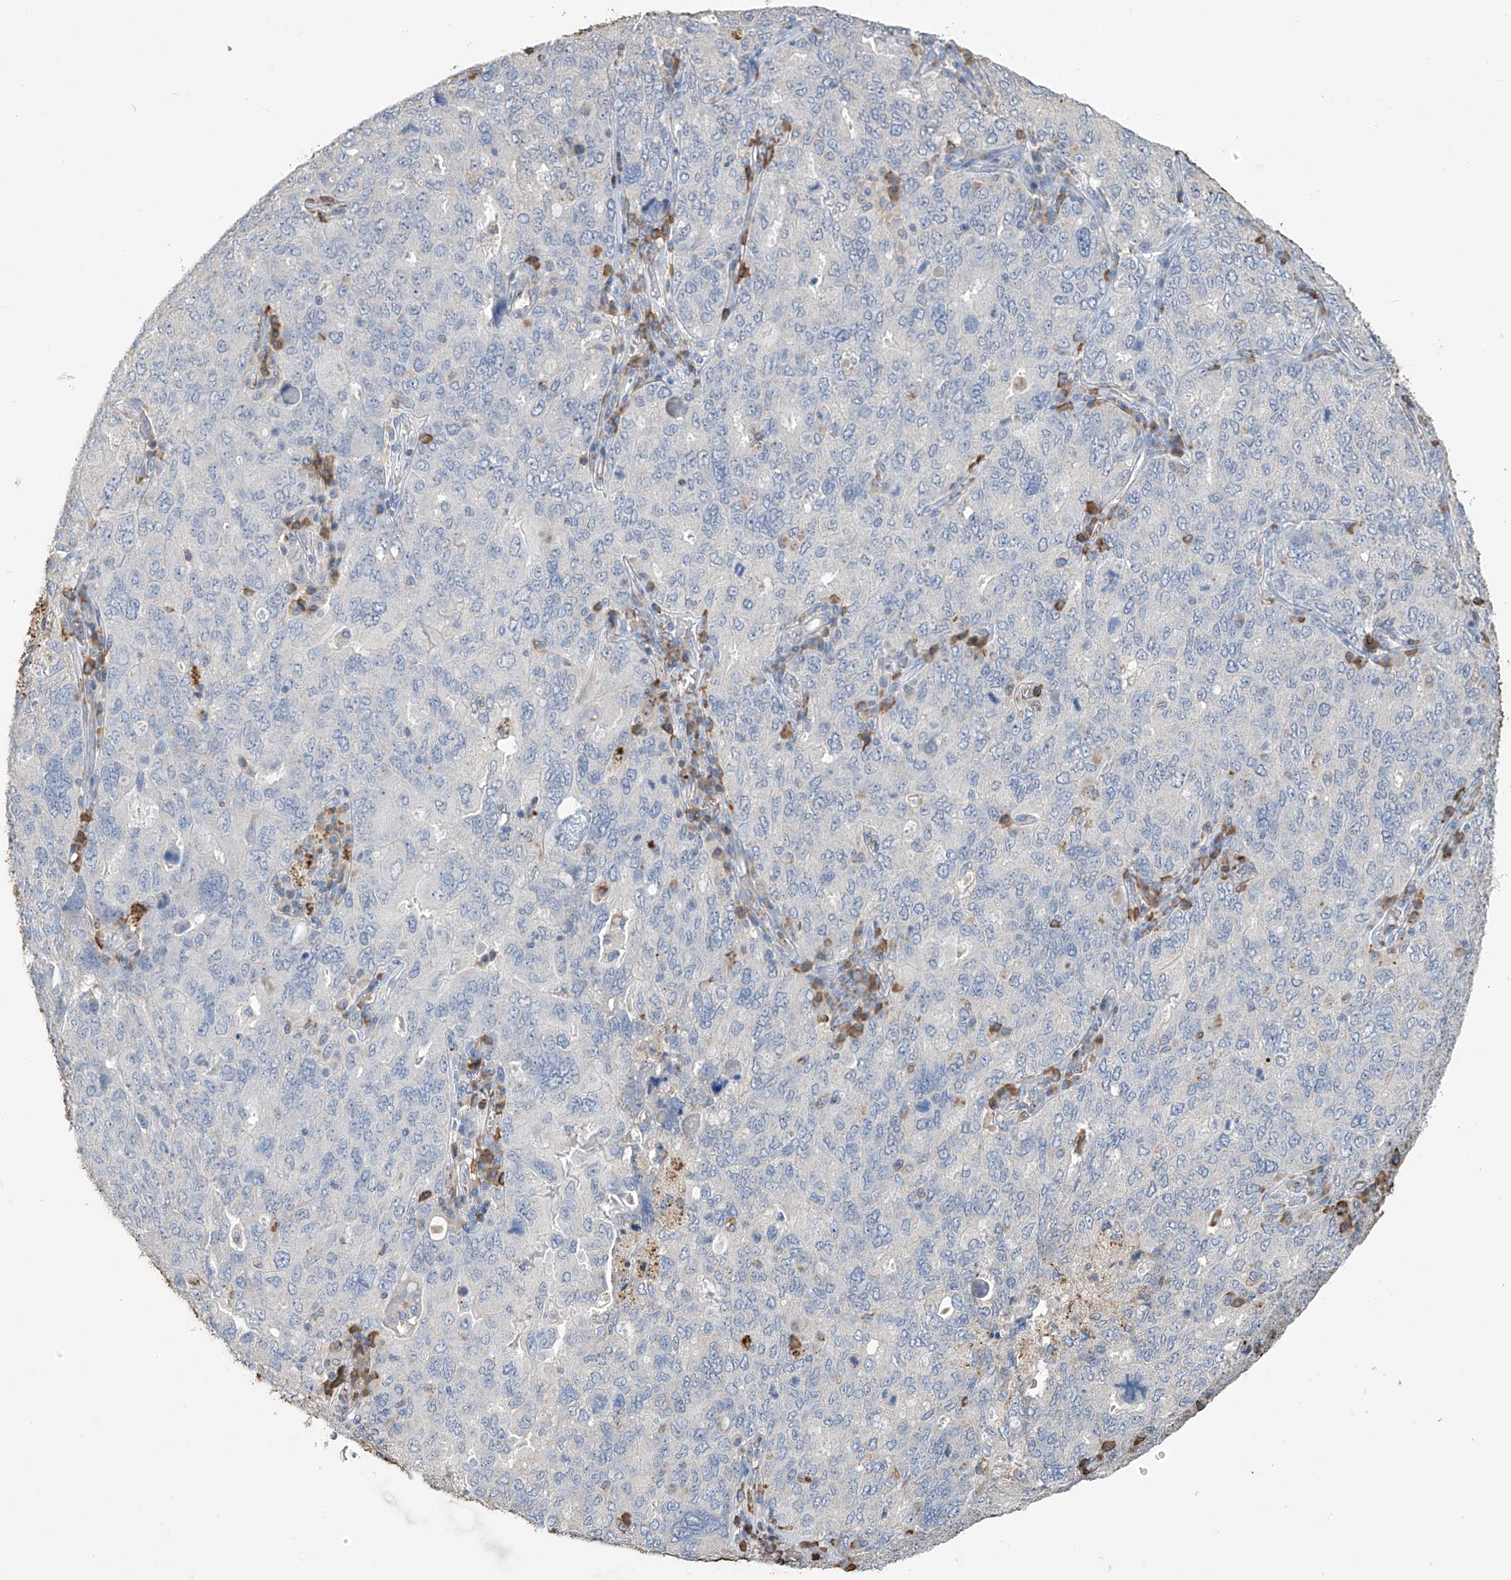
{"staining": {"intensity": "negative", "quantity": "none", "location": "none"}, "tissue": "ovarian cancer", "cell_type": "Tumor cells", "image_type": "cancer", "snomed": [{"axis": "morphology", "description": "Carcinoma, endometroid"}, {"axis": "topography", "description": "Ovary"}], "caption": "The photomicrograph shows no staining of tumor cells in ovarian cancer.", "gene": "OGT", "patient": {"sex": "female", "age": 62}}